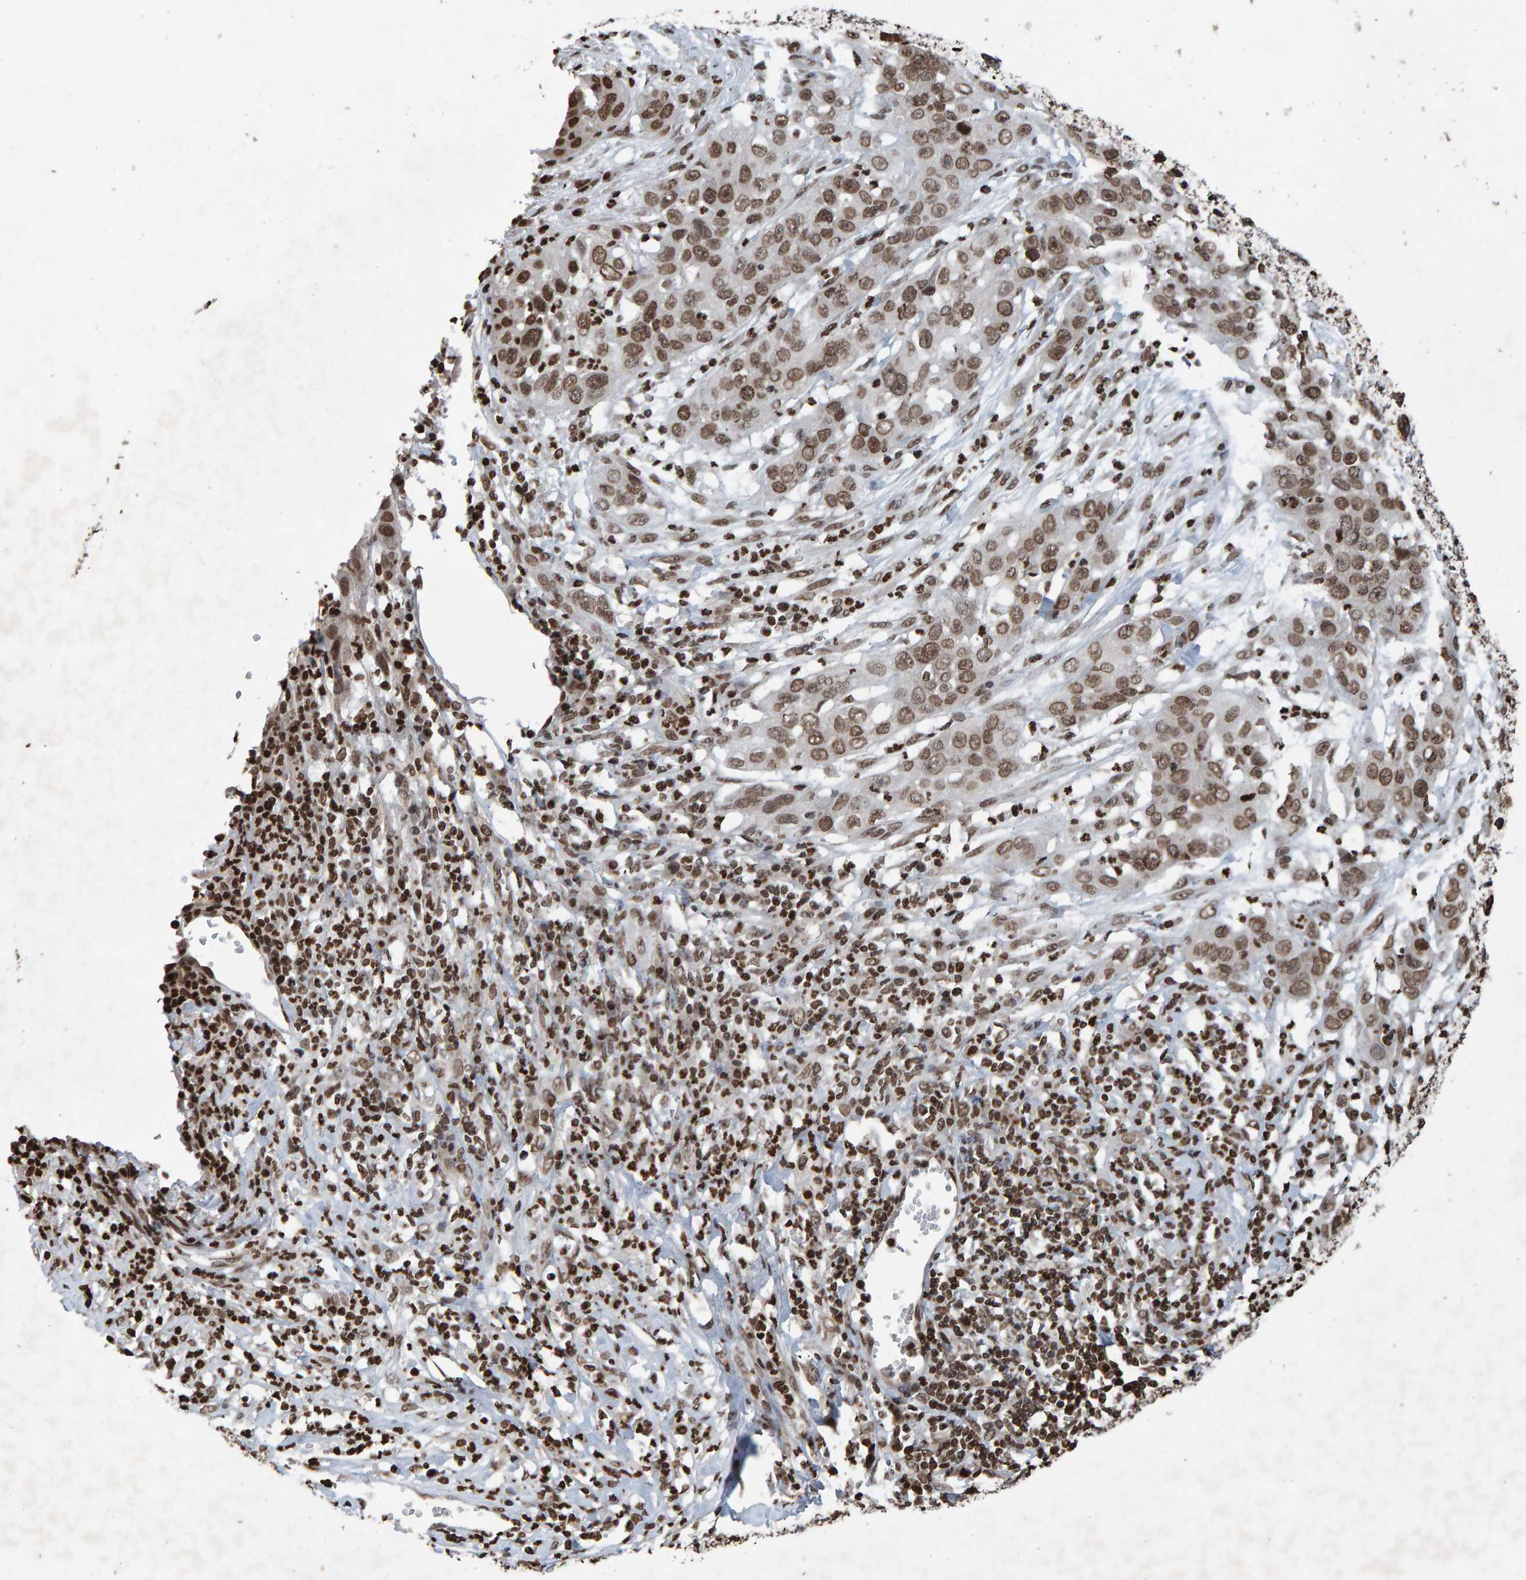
{"staining": {"intensity": "moderate", "quantity": ">75%", "location": "nuclear"}, "tissue": "cervical cancer", "cell_type": "Tumor cells", "image_type": "cancer", "snomed": [{"axis": "morphology", "description": "Squamous cell carcinoma, NOS"}, {"axis": "topography", "description": "Cervix"}], "caption": "A micrograph of cervical cancer stained for a protein displays moderate nuclear brown staining in tumor cells.", "gene": "H2AZ1", "patient": {"sex": "female", "age": 32}}